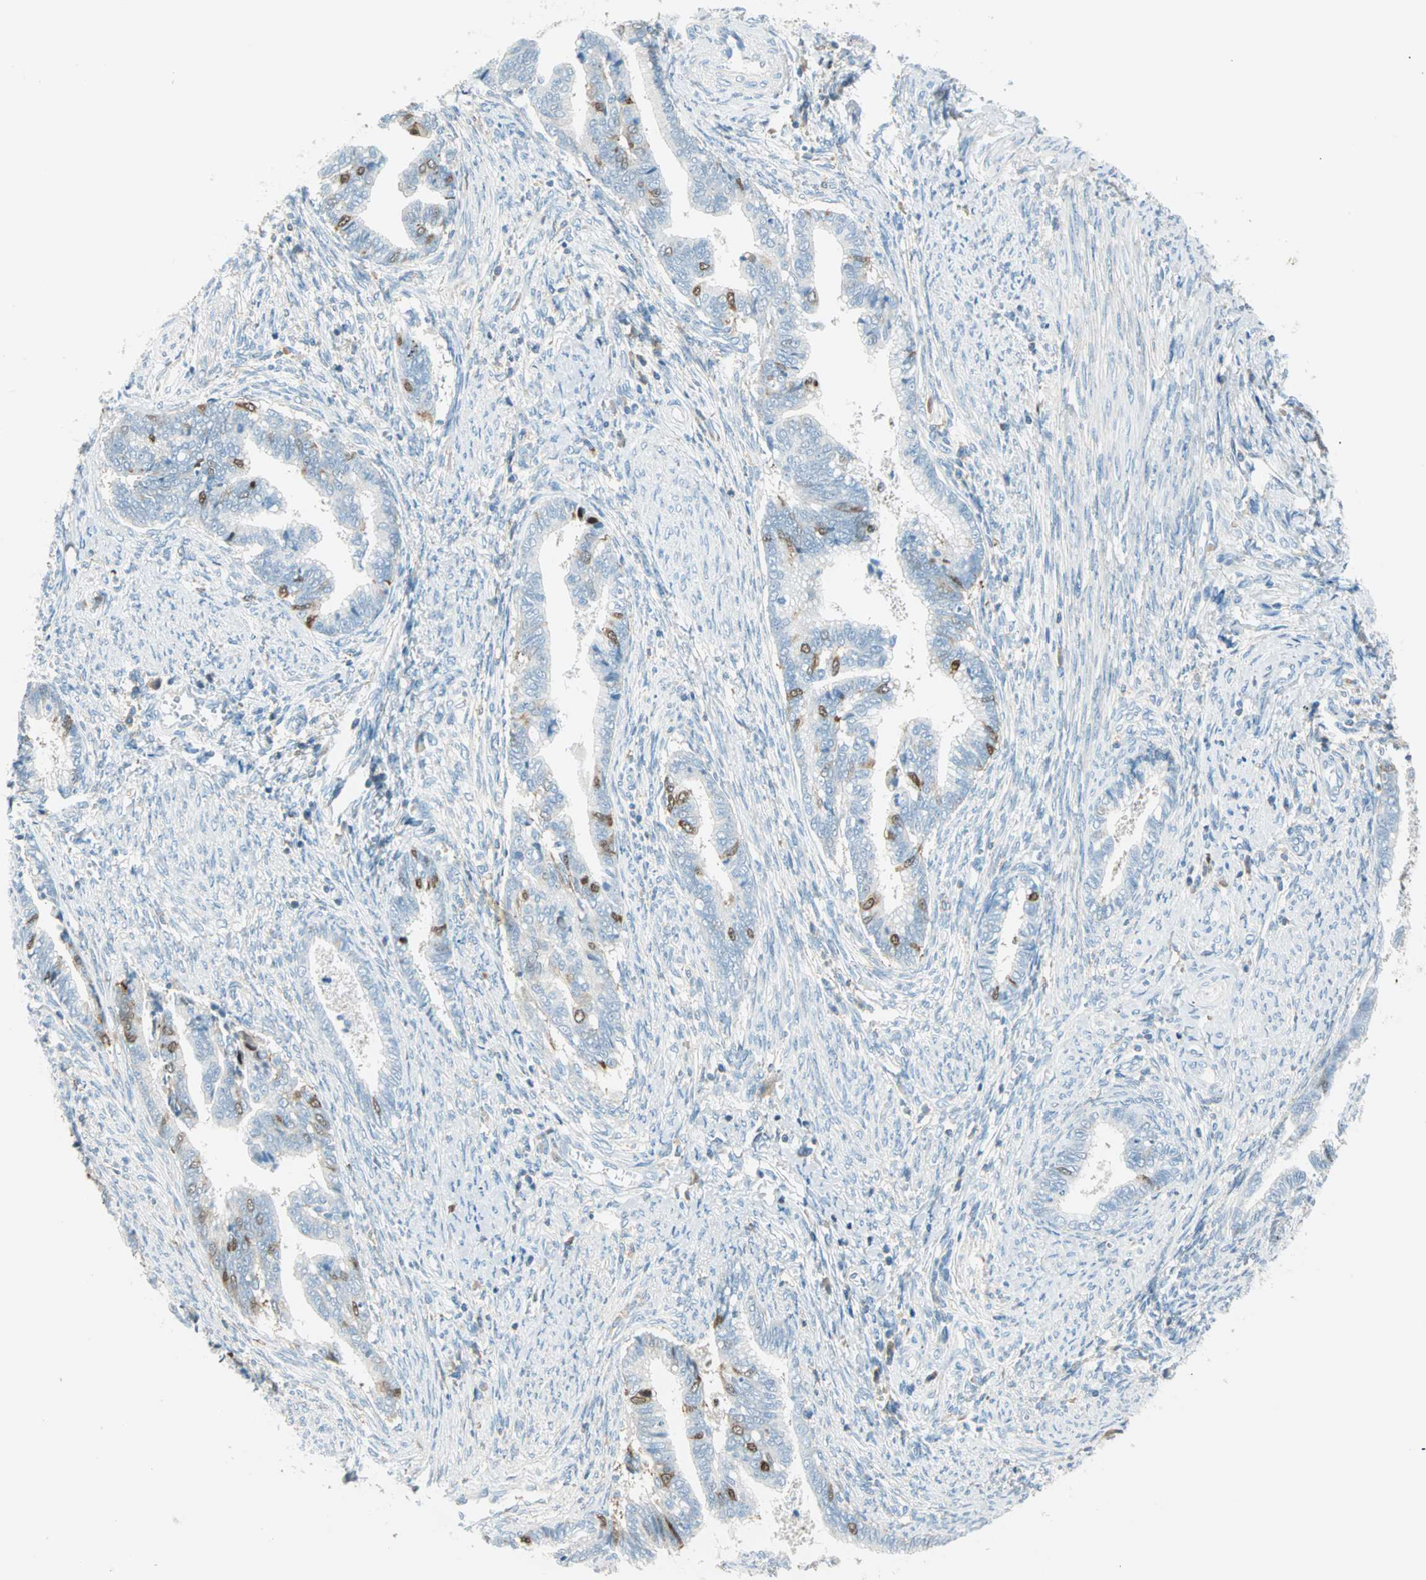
{"staining": {"intensity": "moderate", "quantity": "<25%", "location": "cytoplasmic/membranous"}, "tissue": "cervical cancer", "cell_type": "Tumor cells", "image_type": "cancer", "snomed": [{"axis": "morphology", "description": "Adenocarcinoma, NOS"}, {"axis": "topography", "description": "Cervix"}], "caption": "Human cervical cancer (adenocarcinoma) stained for a protein (brown) demonstrates moderate cytoplasmic/membranous positive staining in approximately <25% of tumor cells.", "gene": "PTTG1", "patient": {"sex": "female", "age": 44}}